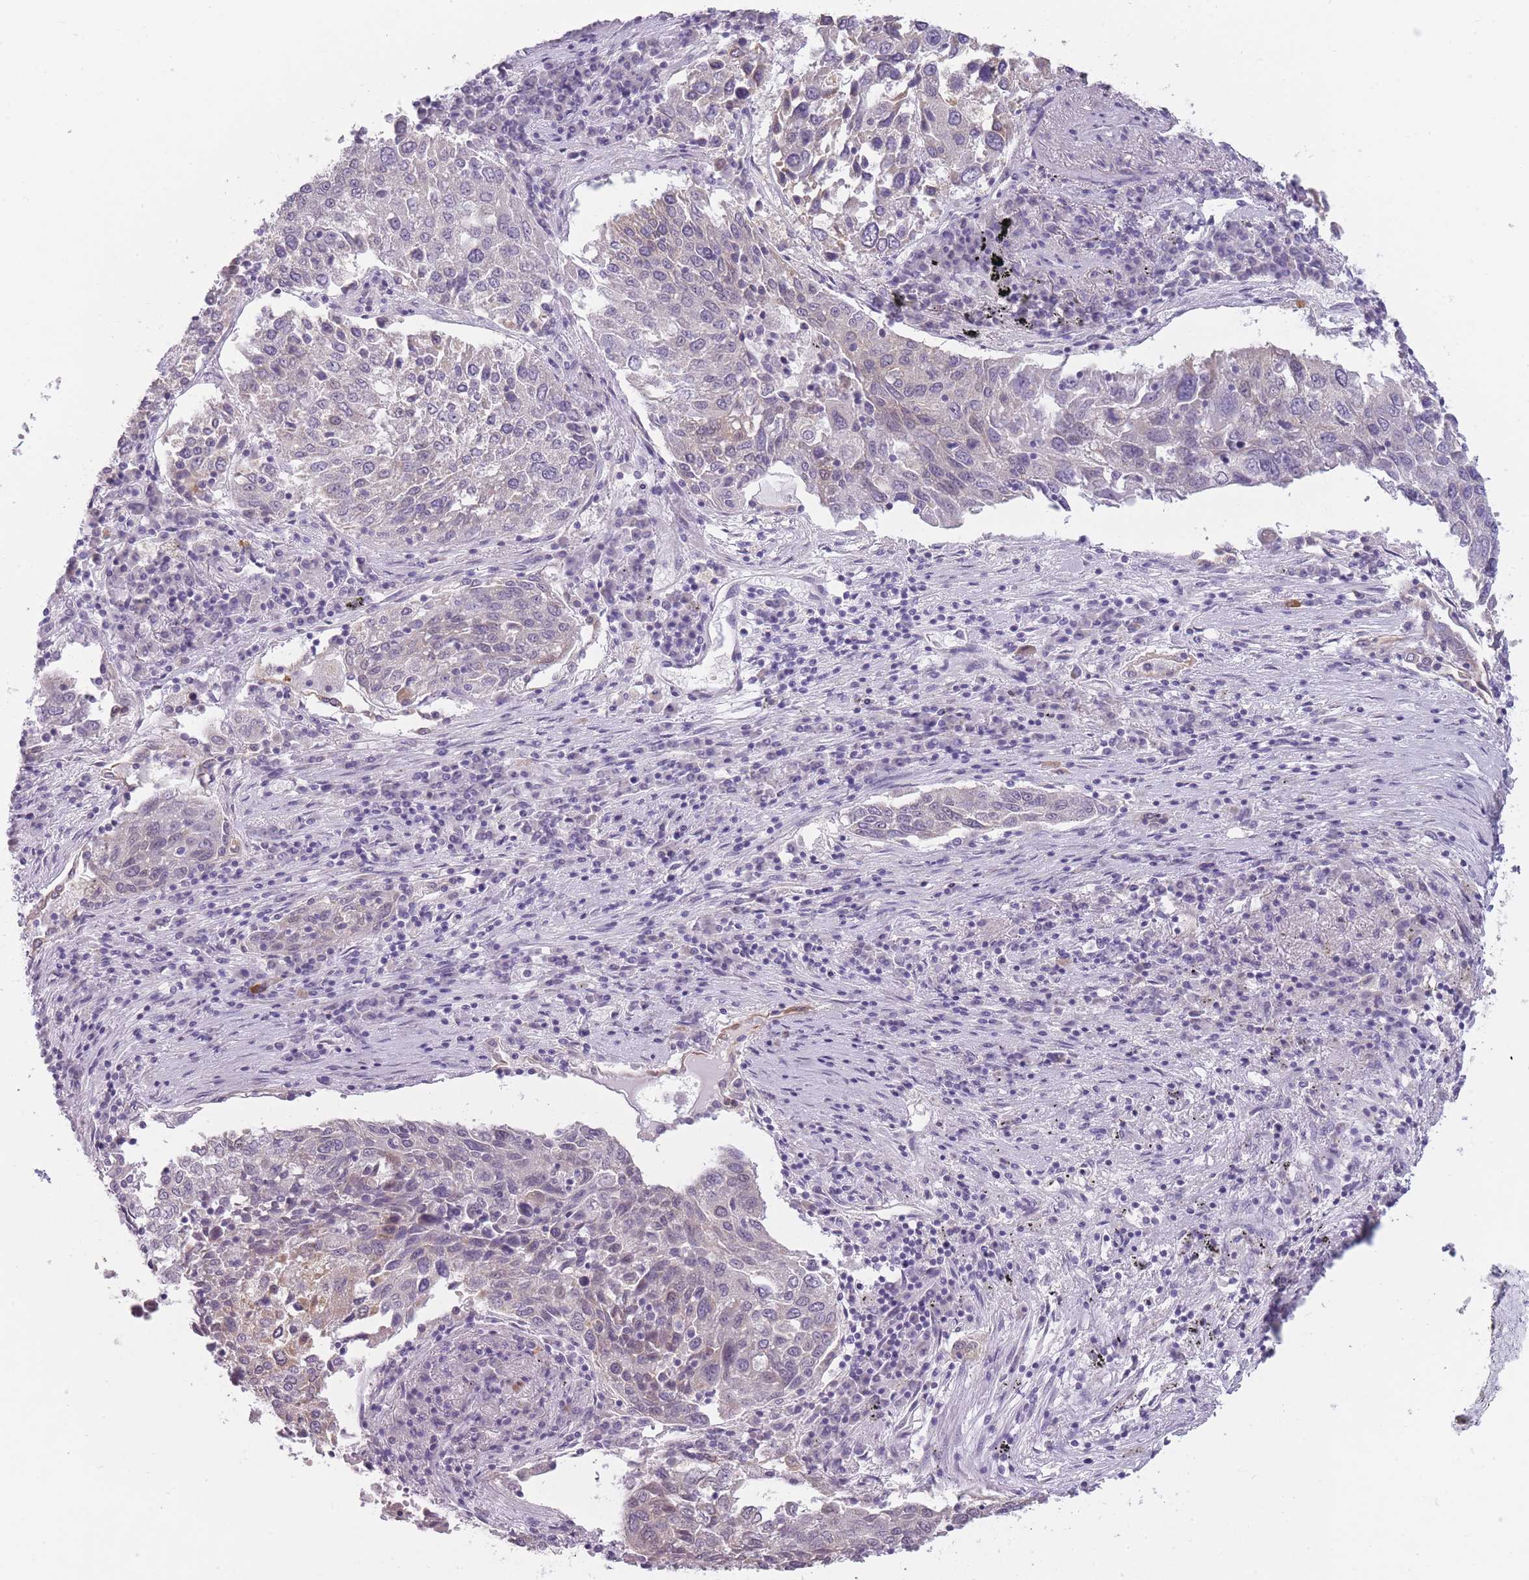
{"staining": {"intensity": "negative", "quantity": "none", "location": "none"}, "tissue": "lung cancer", "cell_type": "Tumor cells", "image_type": "cancer", "snomed": [{"axis": "morphology", "description": "Squamous cell carcinoma, NOS"}, {"axis": "topography", "description": "Lung"}], "caption": "Immunohistochemical staining of lung squamous cell carcinoma shows no significant expression in tumor cells. (DAB IHC with hematoxylin counter stain).", "gene": "TMEM236", "patient": {"sex": "male", "age": 65}}